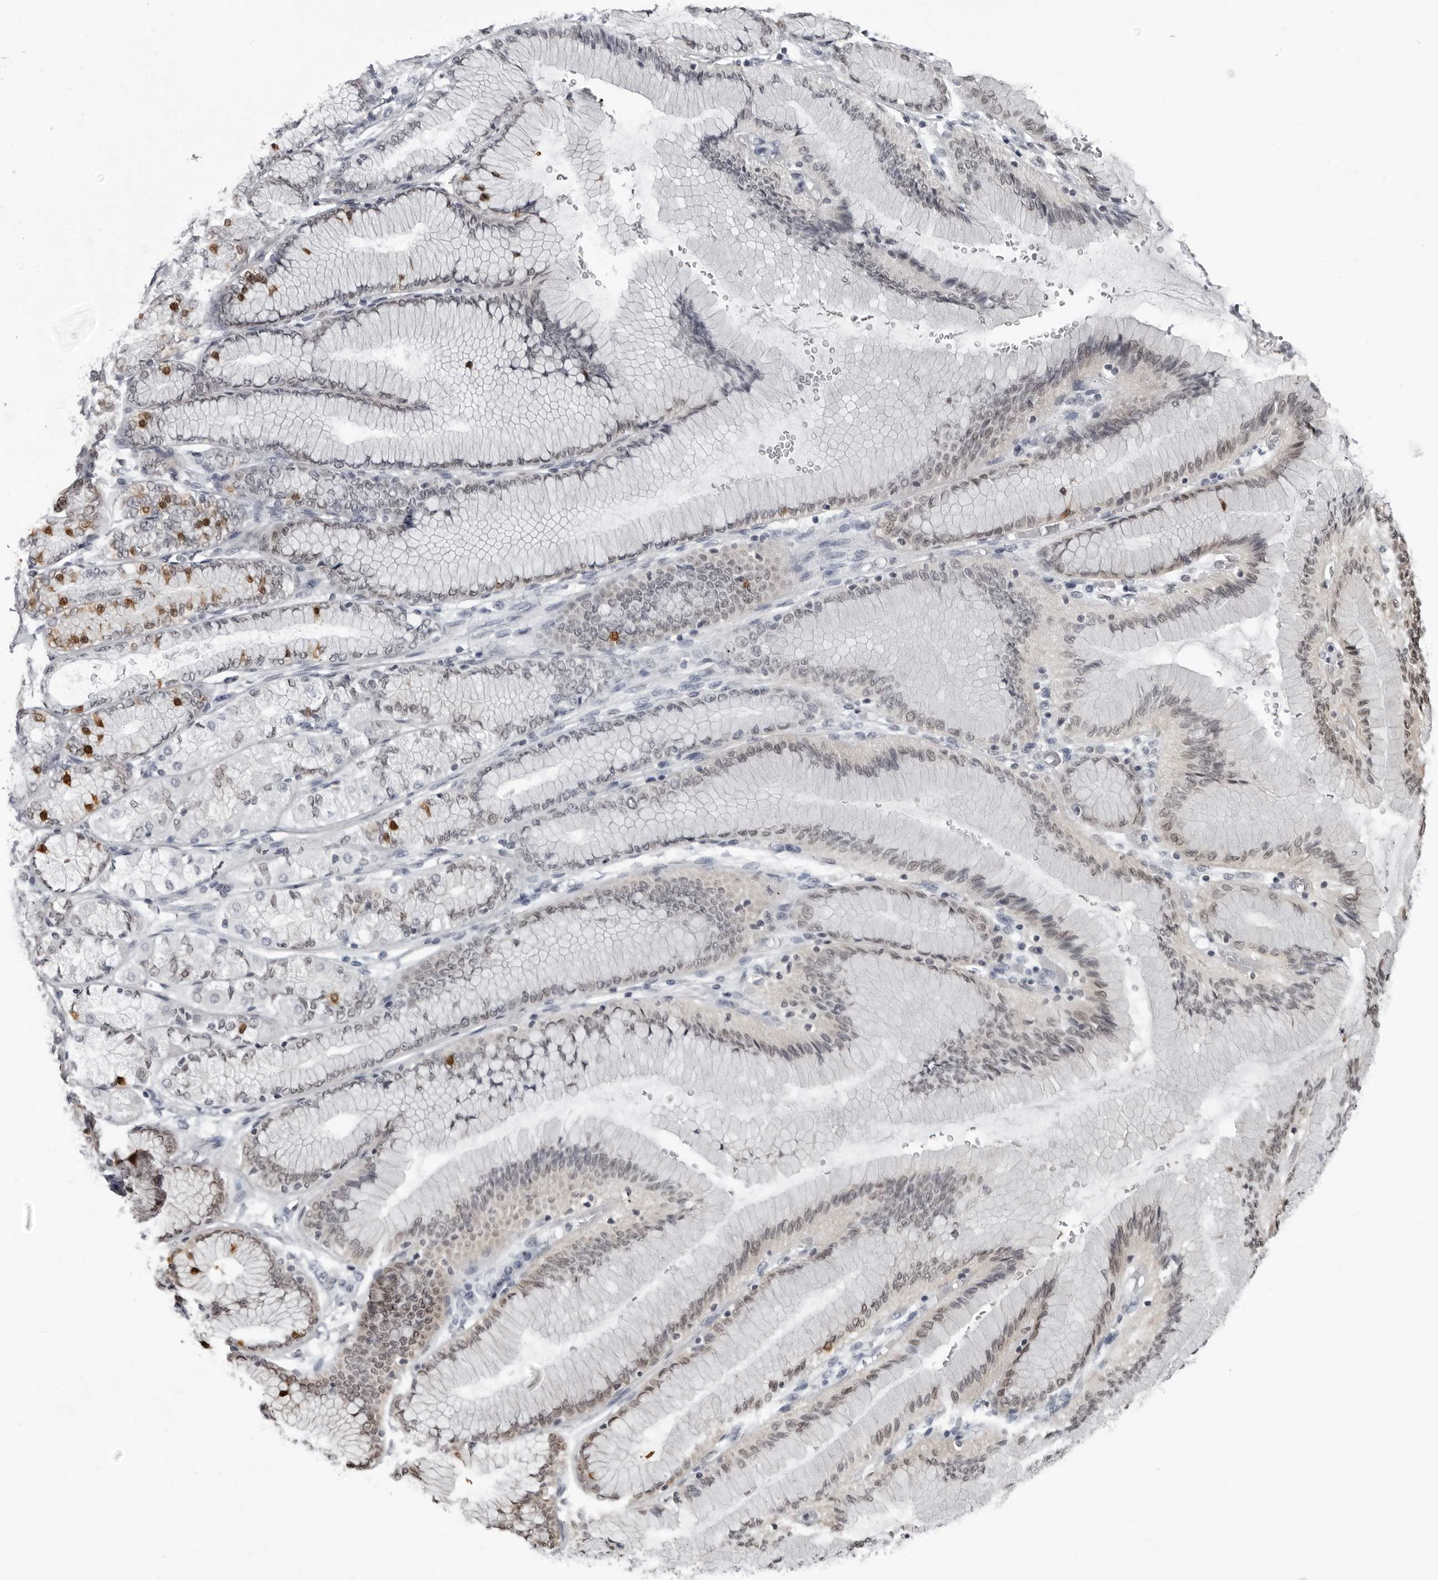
{"staining": {"intensity": "weak", "quantity": "<25%", "location": "cytoplasmic/membranous,nuclear"}, "tissue": "stomach cancer", "cell_type": "Tumor cells", "image_type": "cancer", "snomed": [{"axis": "morphology", "description": "Adenocarcinoma, NOS"}, {"axis": "topography", "description": "Stomach"}], "caption": "Human stomach cancer stained for a protein using IHC displays no staining in tumor cells.", "gene": "LZIC", "patient": {"sex": "female", "age": 65}}